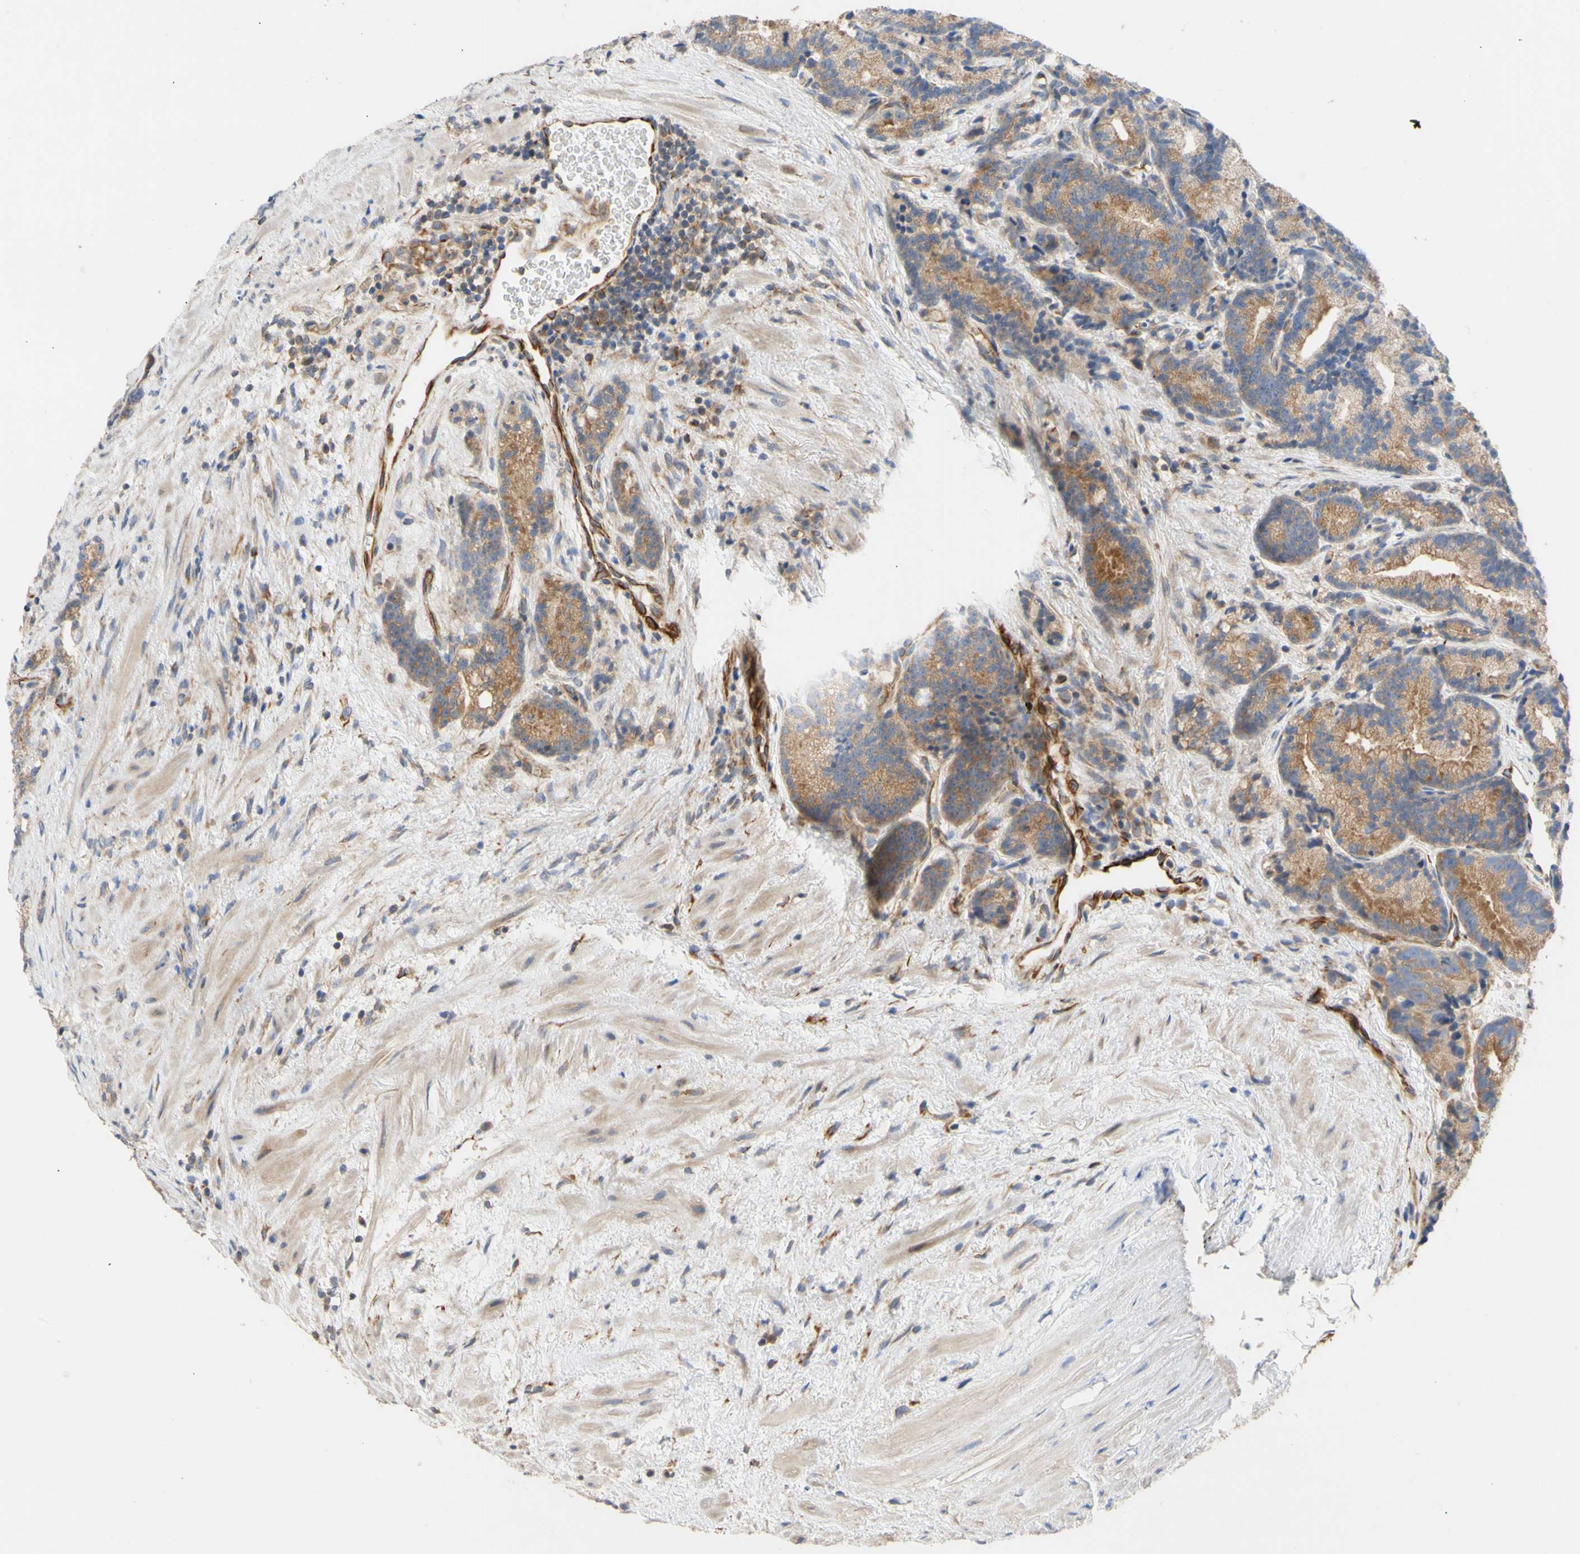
{"staining": {"intensity": "moderate", "quantity": ">75%", "location": "cytoplasmic/membranous"}, "tissue": "prostate cancer", "cell_type": "Tumor cells", "image_type": "cancer", "snomed": [{"axis": "morphology", "description": "Adenocarcinoma, Low grade"}, {"axis": "topography", "description": "Prostate"}], "caption": "IHC histopathology image of prostate cancer (adenocarcinoma (low-grade)) stained for a protein (brown), which displays medium levels of moderate cytoplasmic/membranous expression in approximately >75% of tumor cells.", "gene": "EIF2S3", "patient": {"sex": "male", "age": 89}}